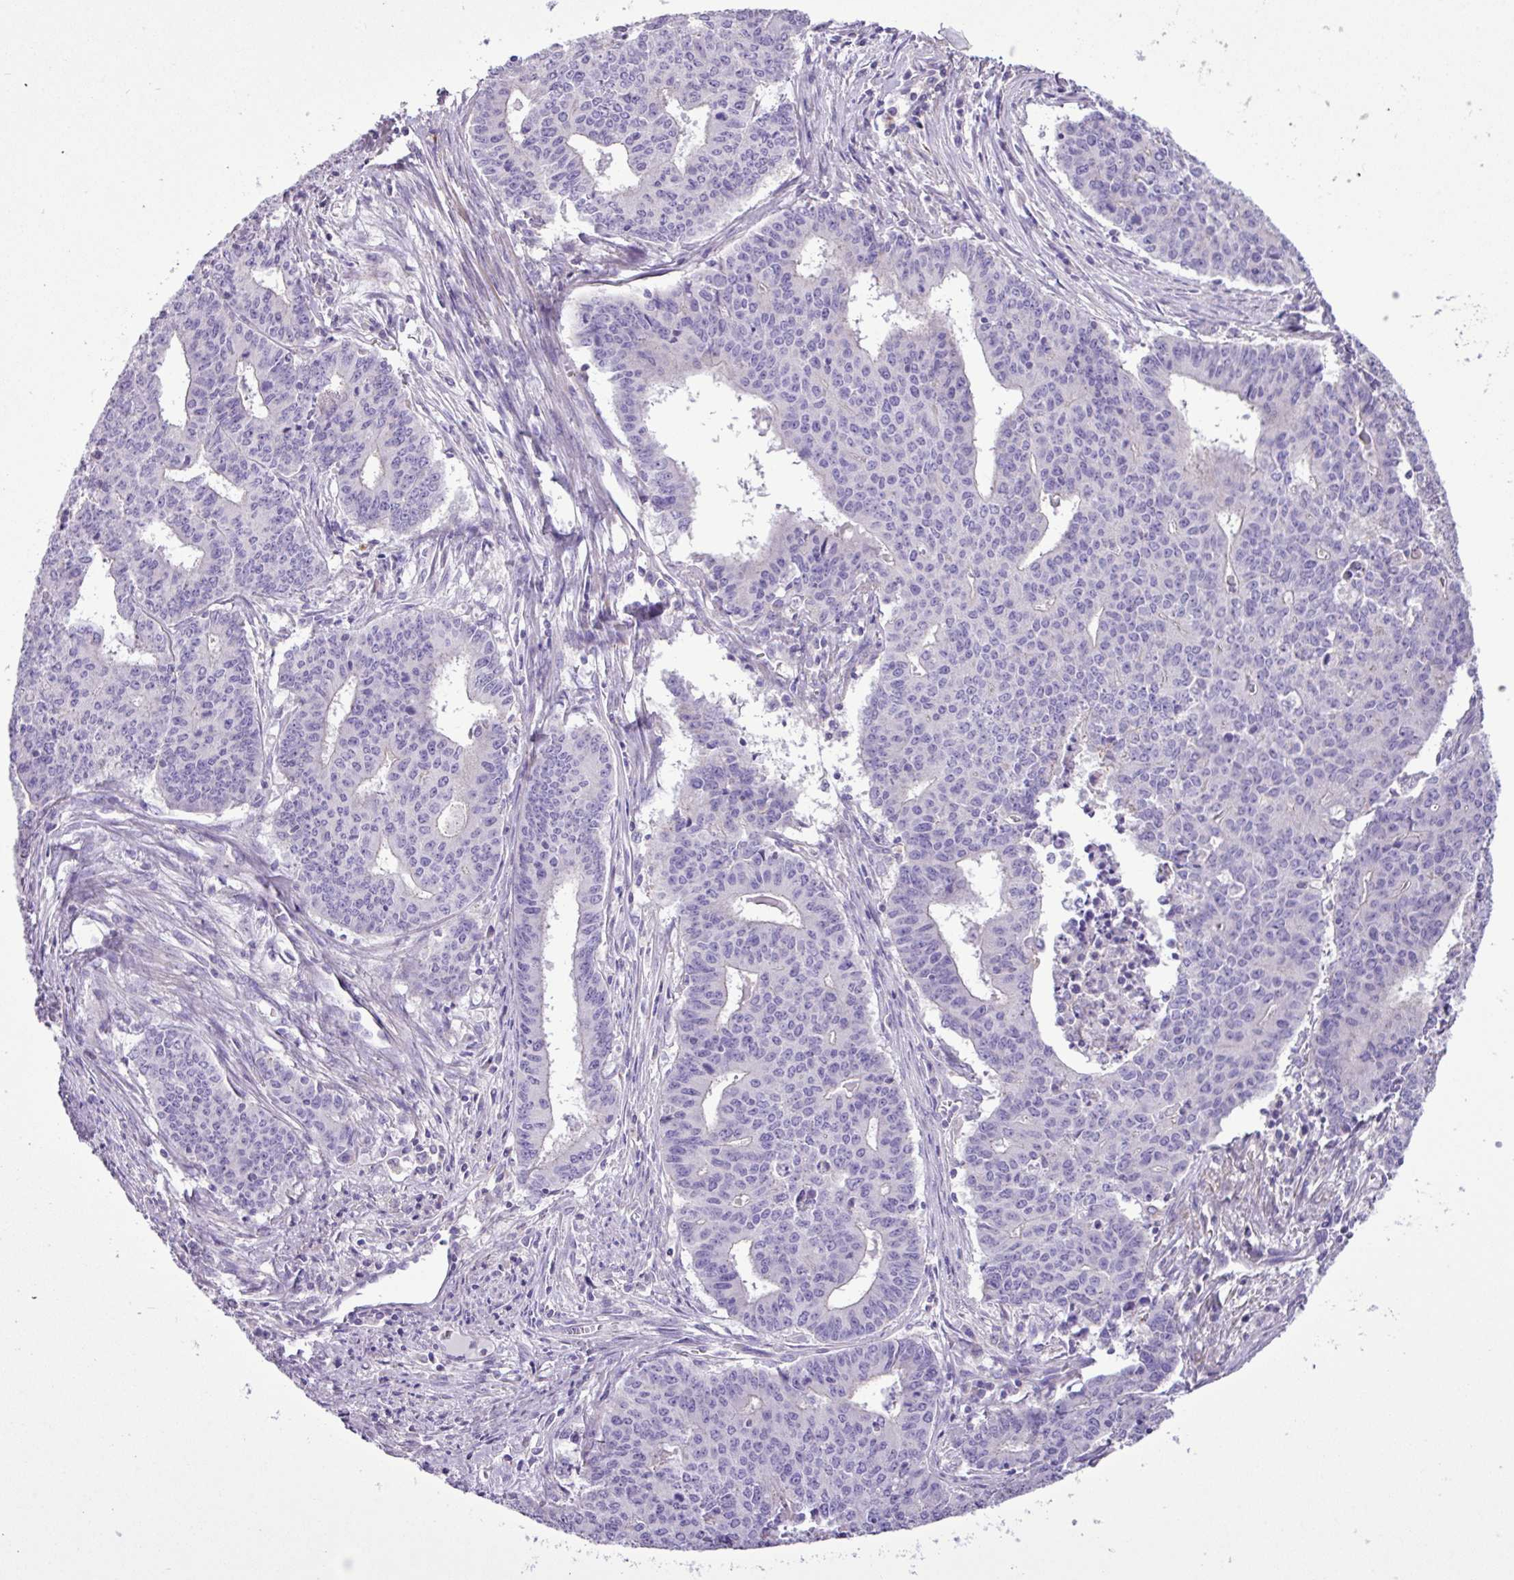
{"staining": {"intensity": "negative", "quantity": "none", "location": "none"}, "tissue": "endometrial cancer", "cell_type": "Tumor cells", "image_type": "cancer", "snomed": [{"axis": "morphology", "description": "Adenocarcinoma, NOS"}, {"axis": "topography", "description": "Endometrium"}], "caption": "An IHC photomicrograph of endometrial adenocarcinoma is shown. There is no staining in tumor cells of endometrial adenocarcinoma.", "gene": "ZNF334", "patient": {"sex": "female", "age": 59}}